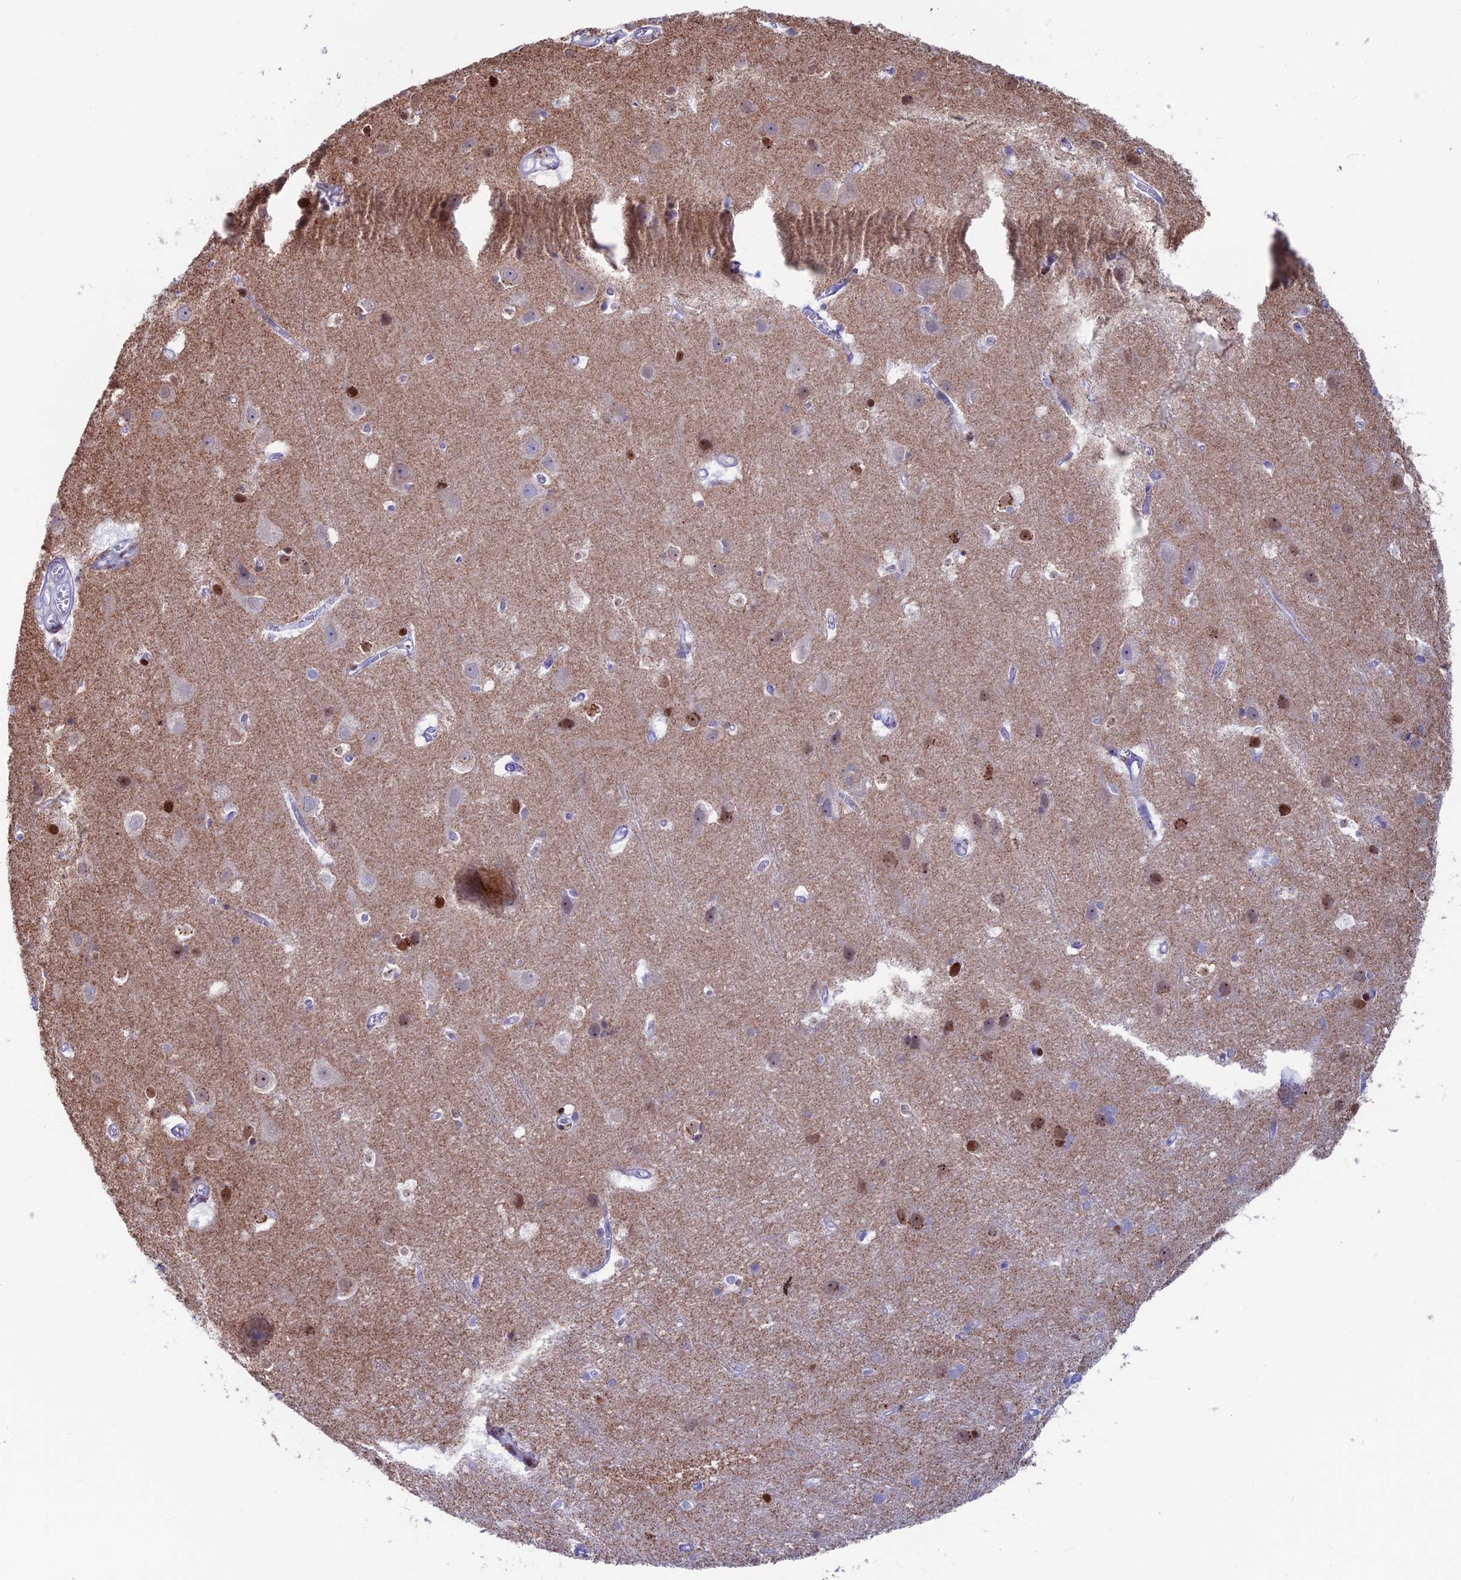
{"staining": {"intensity": "negative", "quantity": "none", "location": "none"}, "tissue": "cerebral cortex", "cell_type": "Endothelial cells", "image_type": "normal", "snomed": [{"axis": "morphology", "description": "Normal tissue, NOS"}, {"axis": "topography", "description": "Cerebral cortex"}], "caption": "This is an immunohistochemistry micrograph of benign human cerebral cortex. There is no positivity in endothelial cells.", "gene": "CERS6", "patient": {"sex": "male", "age": 54}}